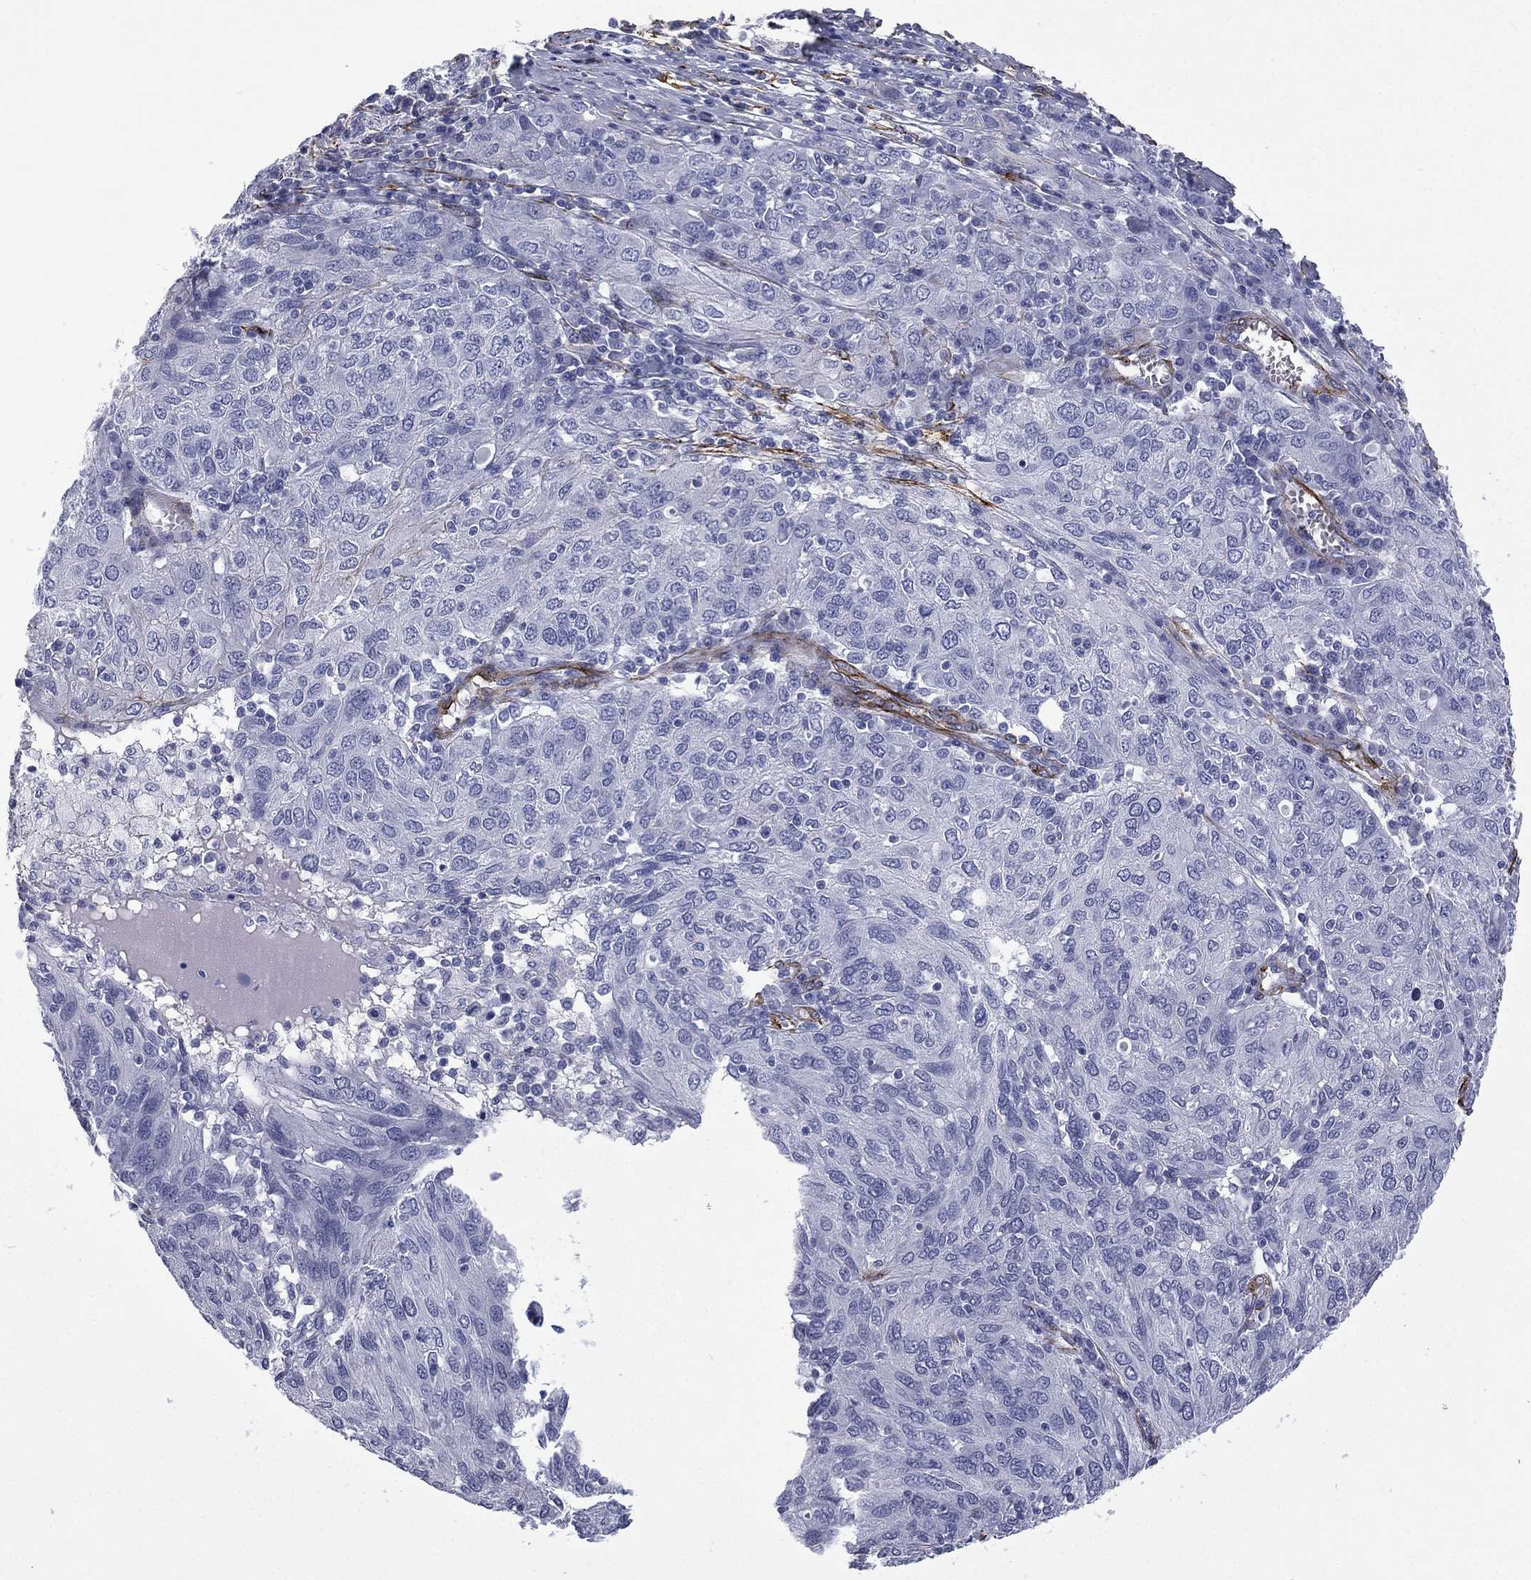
{"staining": {"intensity": "negative", "quantity": "none", "location": "none"}, "tissue": "ovarian cancer", "cell_type": "Tumor cells", "image_type": "cancer", "snomed": [{"axis": "morphology", "description": "Carcinoma, endometroid"}, {"axis": "topography", "description": "Ovary"}], "caption": "High power microscopy histopathology image of an immunohistochemistry micrograph of ovarian cancer (endometroid carcinoma), revealing no significant expression in tumor cells.", "gene": "CAVIN3", "patient": {"sex": "female", "age": 50}}